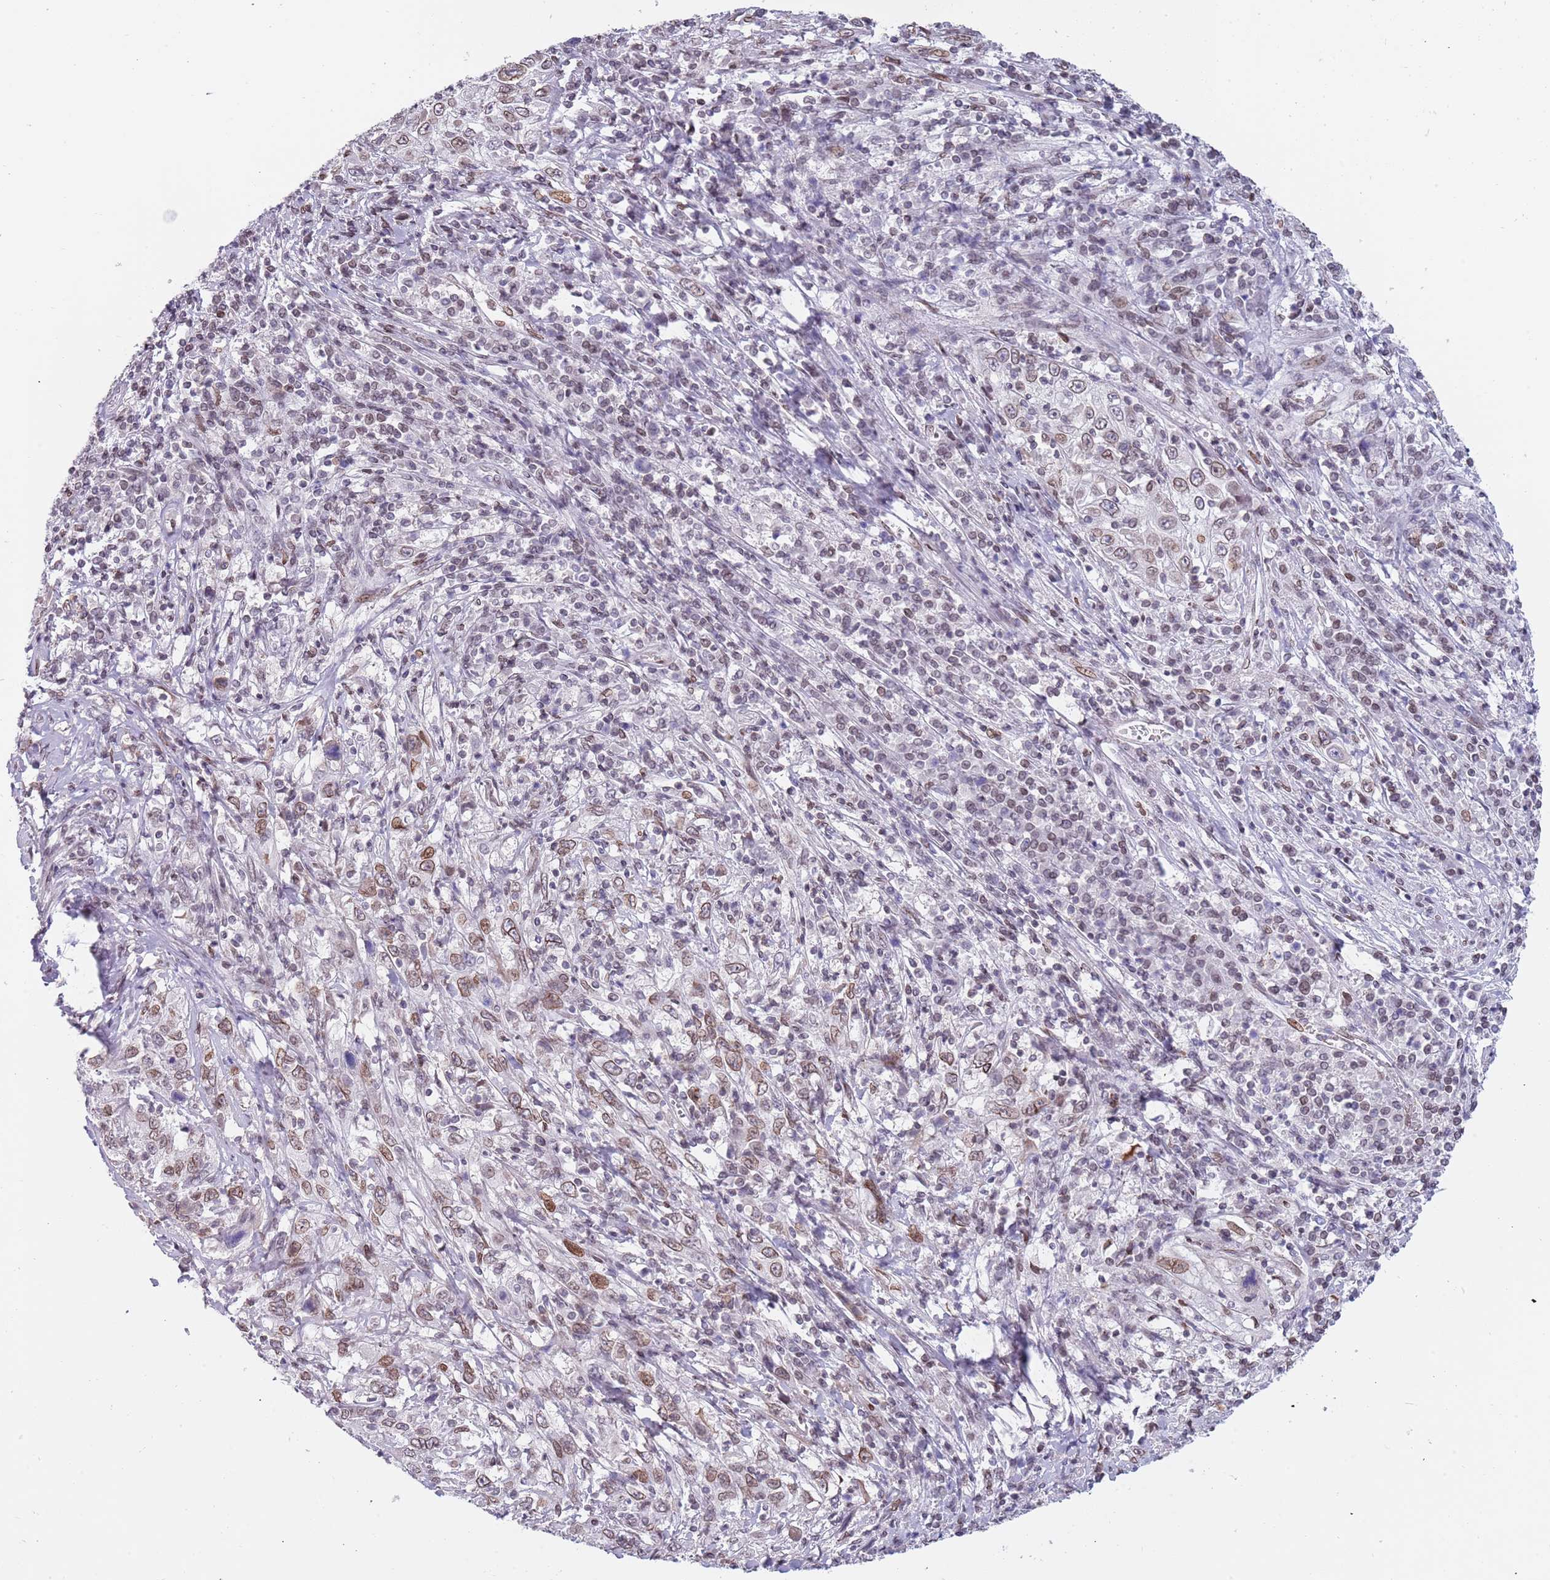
{"staining": {"intensity": "moderate", "quantity": ">75%", "location": "cytoplasmic/membranous,nuclear"}, "tissue": "cervical cancer", "cell_type": "Tumor cells", "image_type": "cancer", "snomed": [{"axis": "morphology", "description": "Squamous cell carcinoma, NOS"}, {"axis": "topography", "description": "Cervix"}], "caption": "DAB immunohistochemical staining of human cervical squamous cell carcinoma shows moderate cytoplasmic/membranous and nuclear protein positivity in approximately >75% of tumor cells.", "gene": "KLHDC2", "patient": {"sex": "female", "age": 46}}